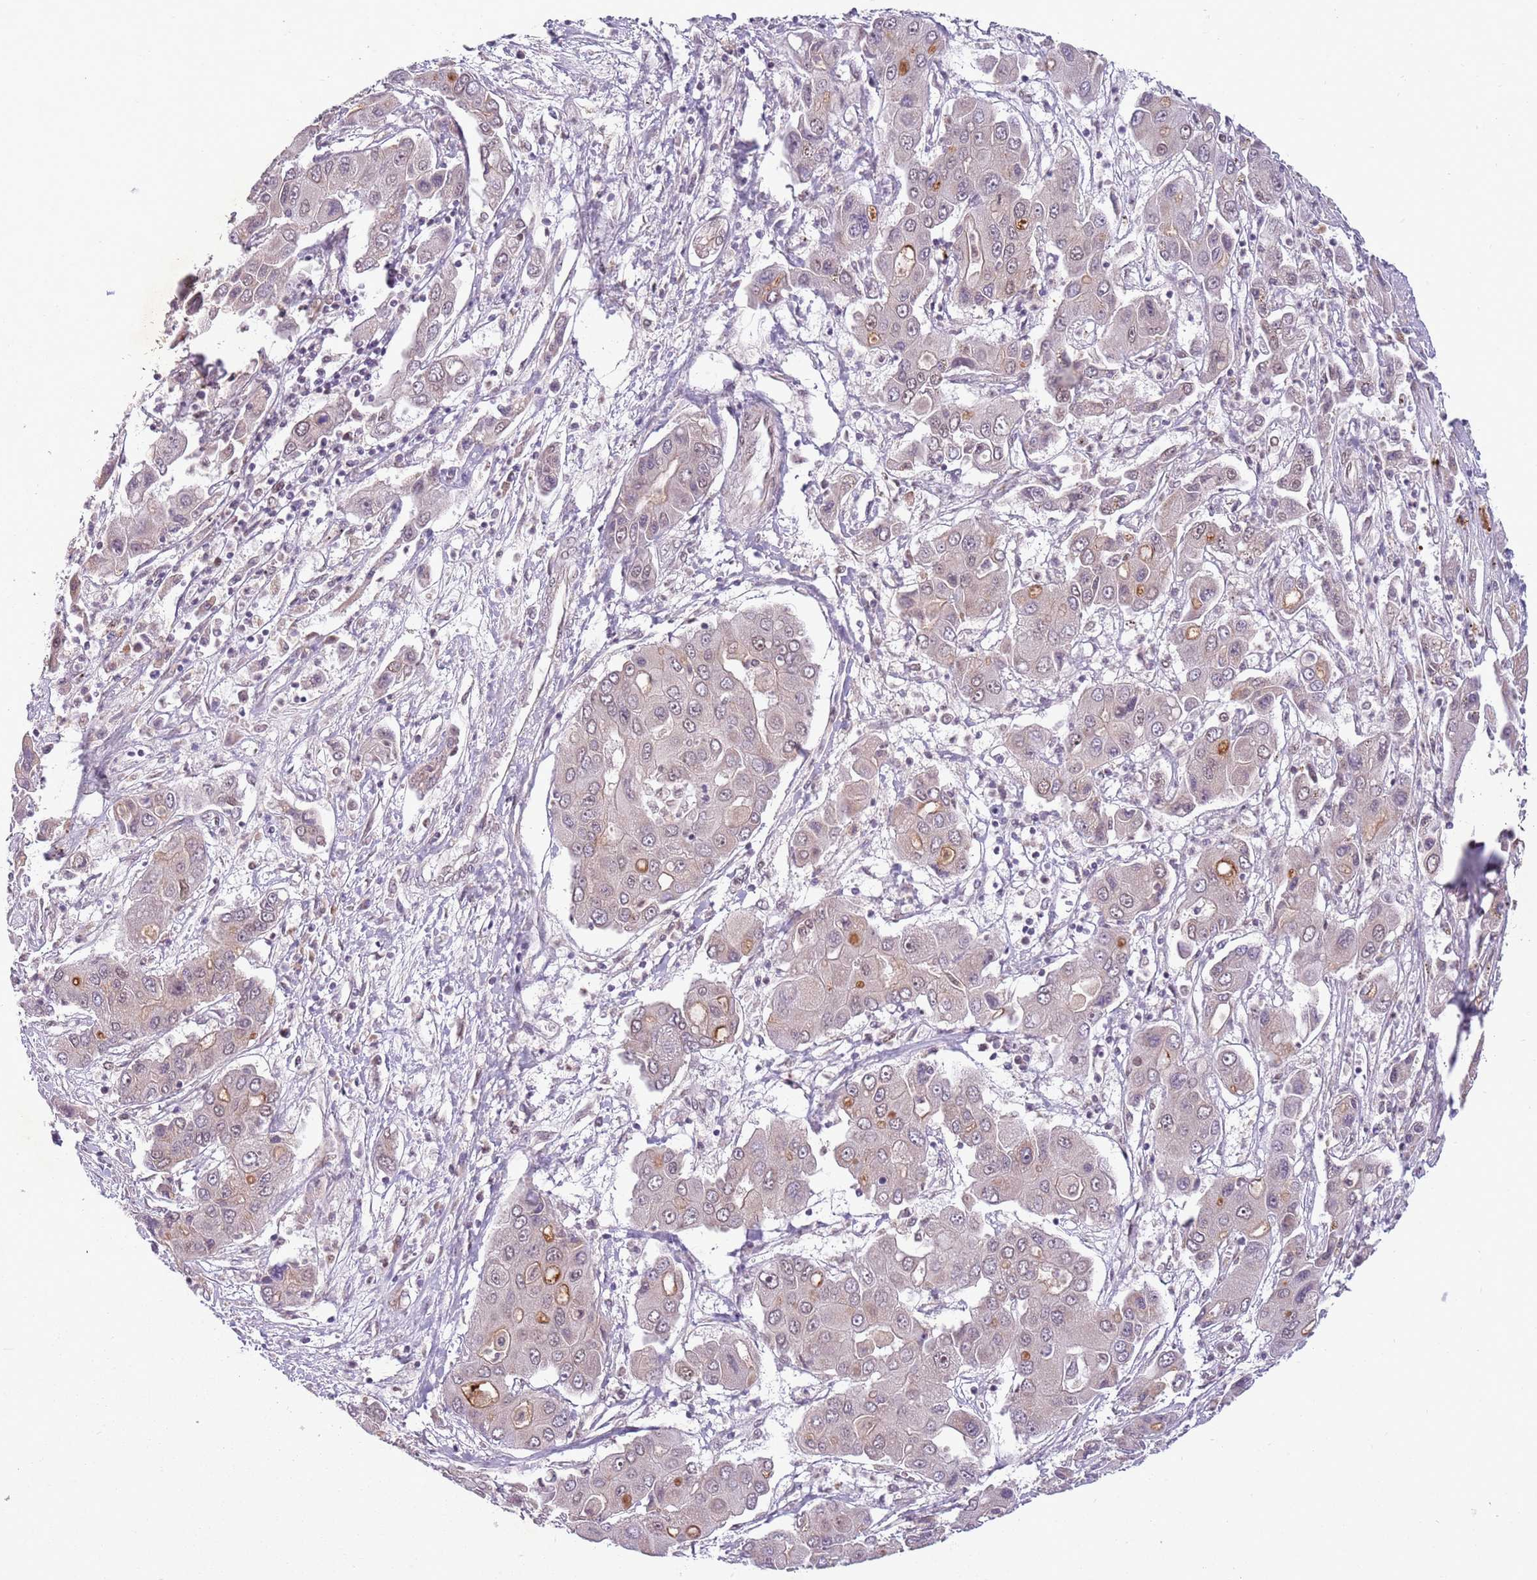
{"staining": {"intensity": "weak", "quantity": "25%-75%", "location": "nuclear"}, "tissue": "liver cancer", "cell_type": "Tumor cells", "image_type": "cancer", "snomed": [{"axis": "morphology", "description": "Cholangiocarcinoma"}, {"axis": "topography", "description": "Liver"}], "caption": "This image exhibits immunohistochemistry staining of human liver cholangiocarcinoma, with low weak nuclear staining in about 25%-75% of tumor cells.", "gene": "FAM120AOS", "patient": {"sex": "male", "age": 67}}